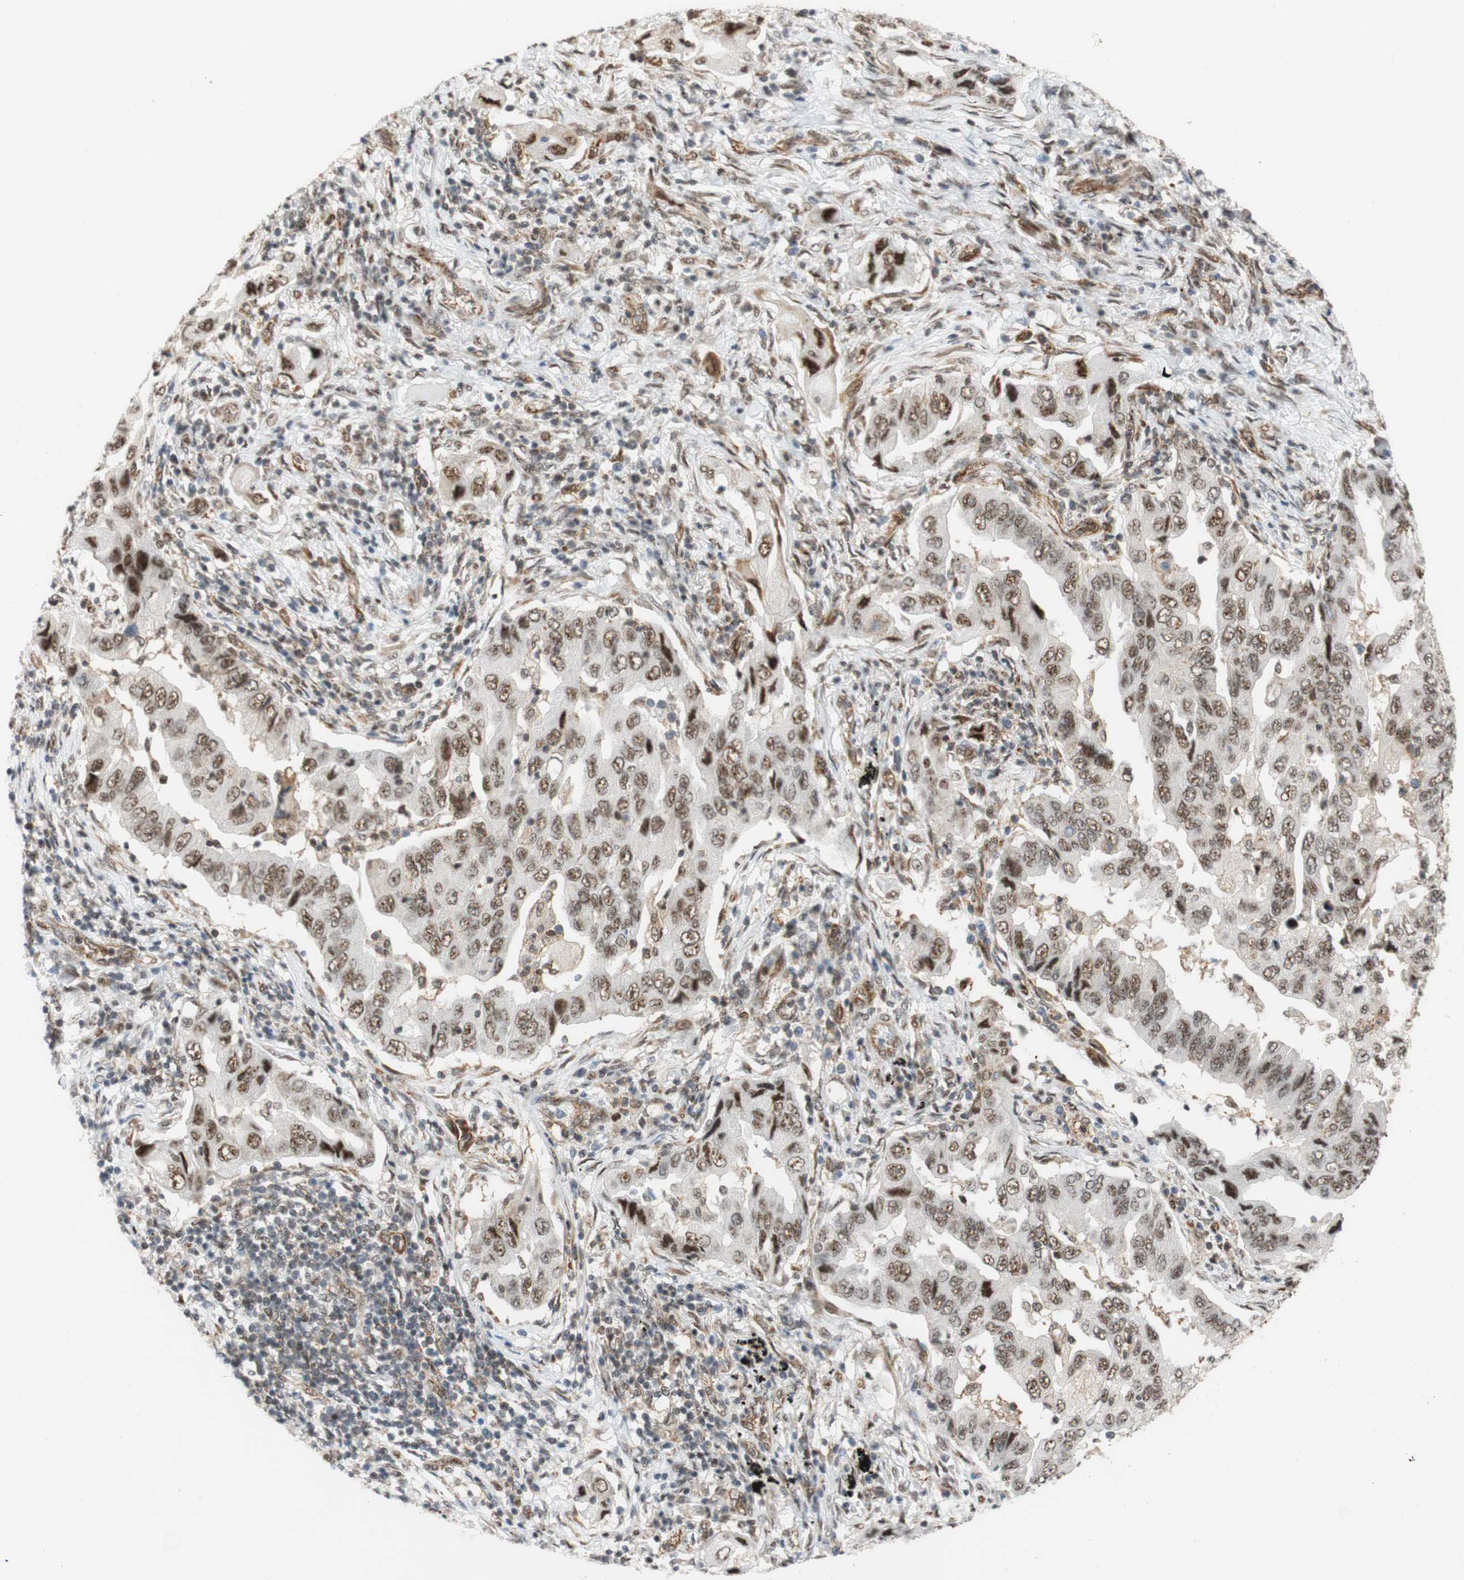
{"staining": {"intensity": "strong", "quantity": ">75%", "location": "nuclear"}, "tissue": "lung cancer", "cell_type": "Tumor cells", "image_type": "cancer", "snomed": [{"axis": "morphology", "description": "Adenocarcinoma, NOS"}, {"axis": "topography", "description": "Lung"}], "caption": "IHC histopathology image of adenocarcinoma (lung) stained for a protein (brown), which exhibits high levels of strong nuclear positivity in approximately >75% of tumor cells.", "gene": "SAP18", "patient": {"sex": "female", "age": 65}}